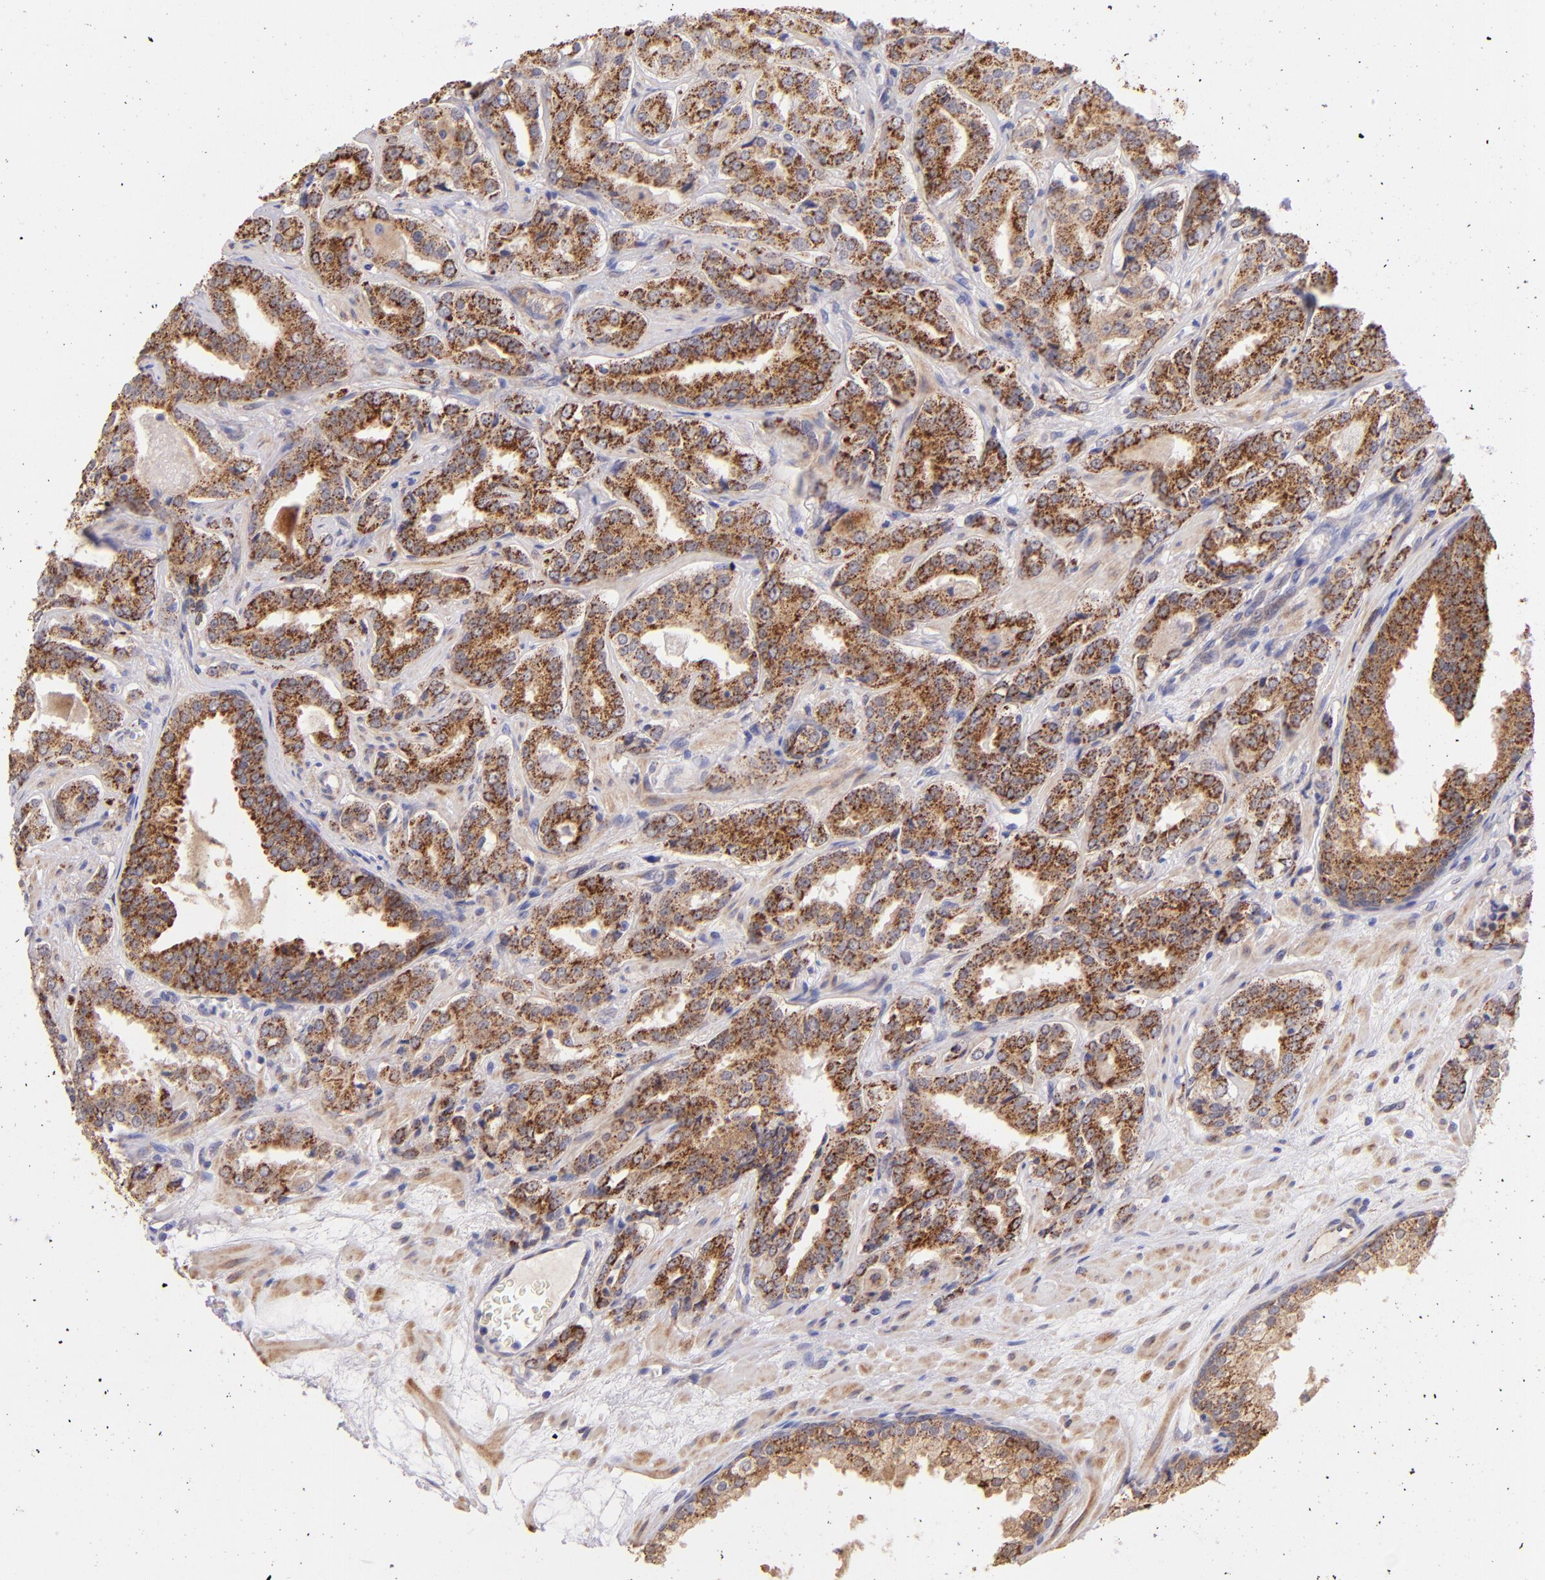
{"staining": {"intensity": "moderate", "quantity": ">75%", "location": "cytoplasmic/membranous"}, "tissue": "prostate cancer", "cell_type": "Tumor cells", "image_type": "cancer", "snomed": [{"axis": "morphology", "description": "Adenocarcinoma, Medium grade"}, {"axis": "topography", "description": "Prostate"}], "caption": "Prostate cancer stained with a protein marker shows moderate staining in tumor cells.", "gene": "SH2D4A", "patient": {"sex": "male", "age": 60}}